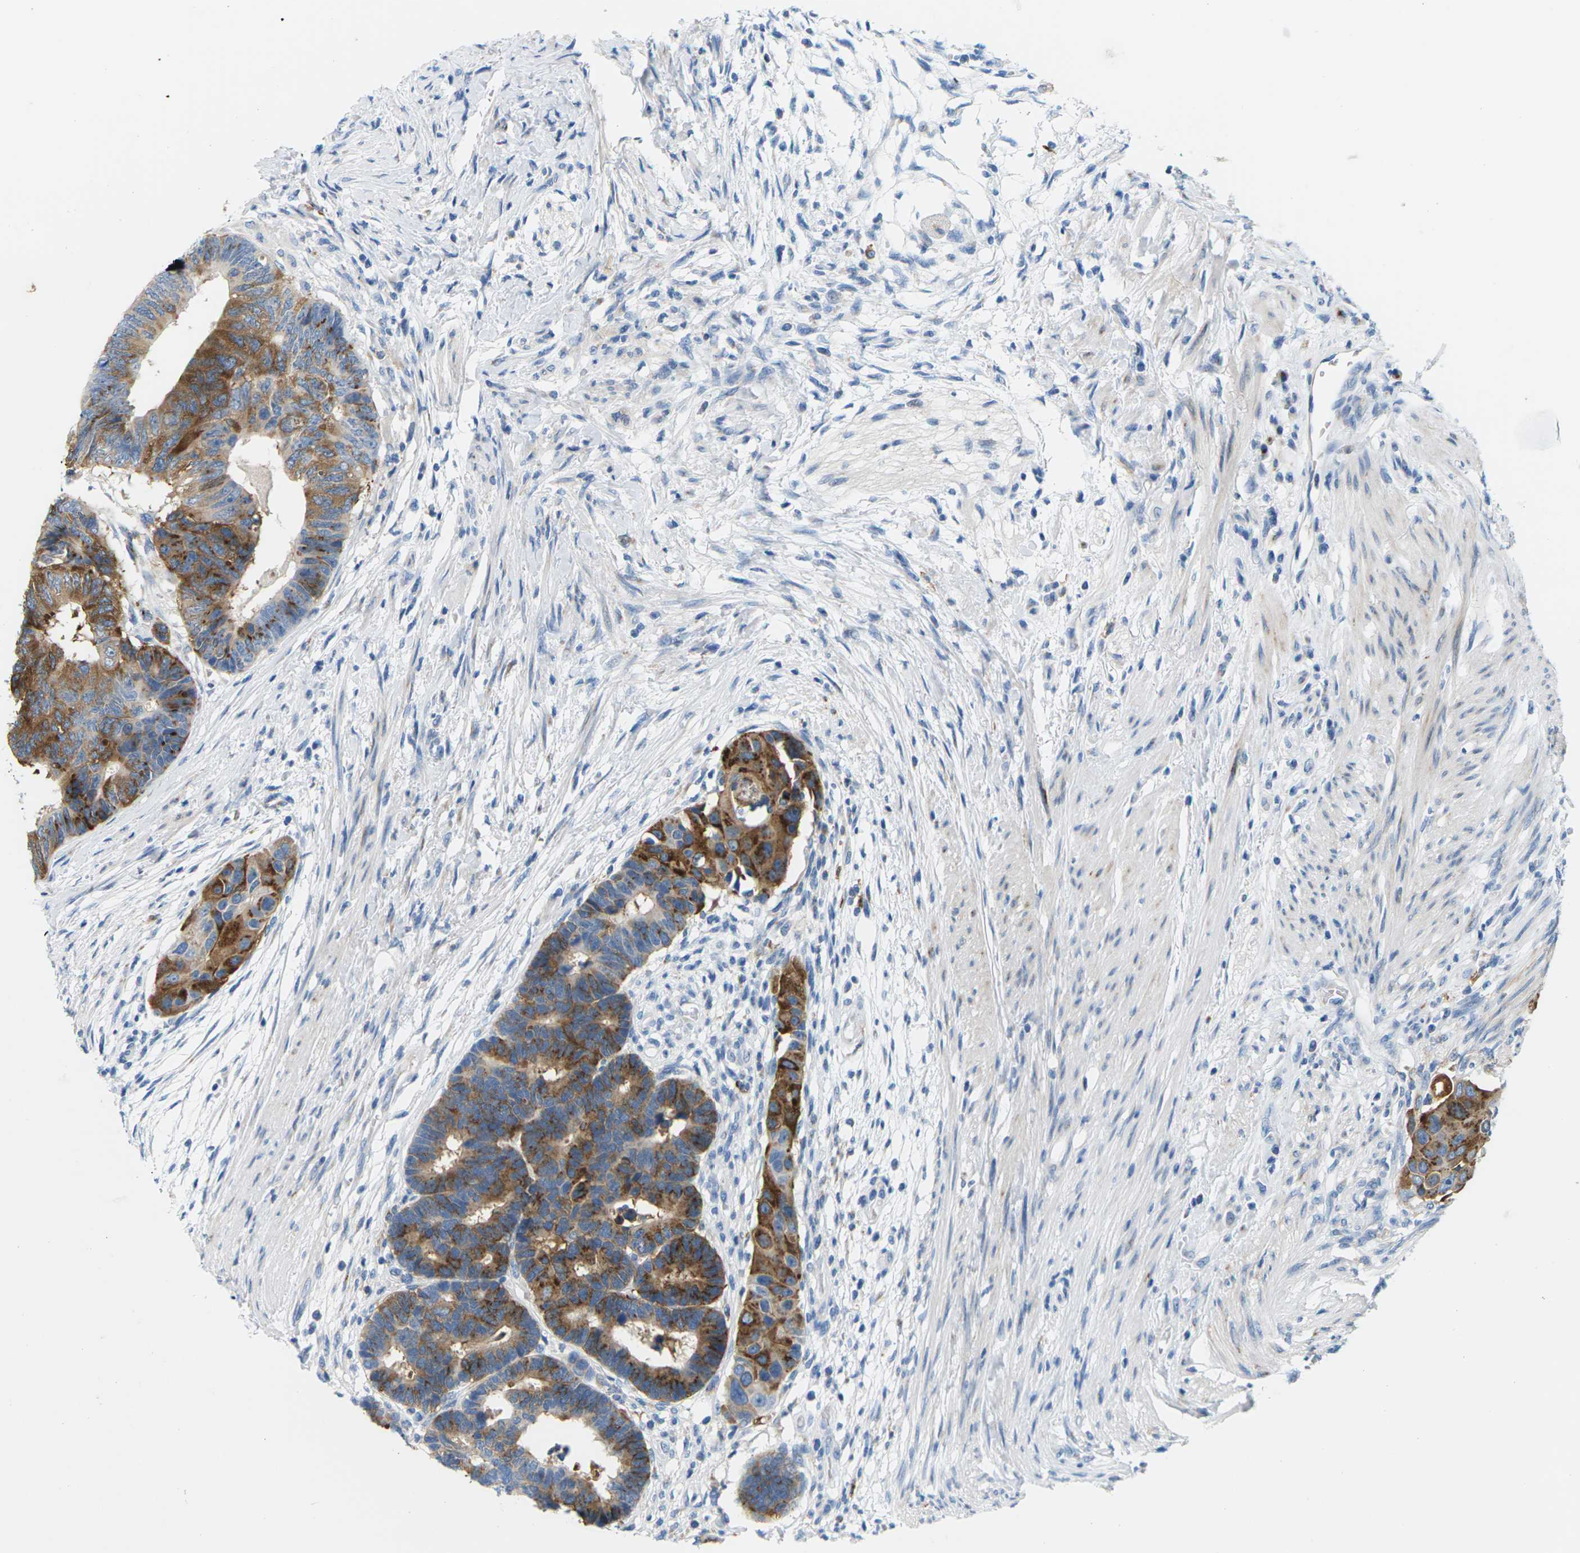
{"staining": {"intensity": "moderate", "quantity": ">75%", "location": "cytoplasmic/membranous"}, "tissue": "colorectal cancer", "cell_type": "Tumor cells", "image_type": "cancer", "snomed": [{"axis": "morphology", "description": "Adenocarcinoma, NOS"}, {"axis": "topography", "description": "Rectum"}], "caption": "Approximately >75% of tumor cells in human adenocarcinoma (colorectal) reveal moderate cytoplasmic/membranous protein staining as visualized by brown immunohistochemical staining.", "gene": "SYNGR2", "patient": {"sex": "male", "age": 51}}